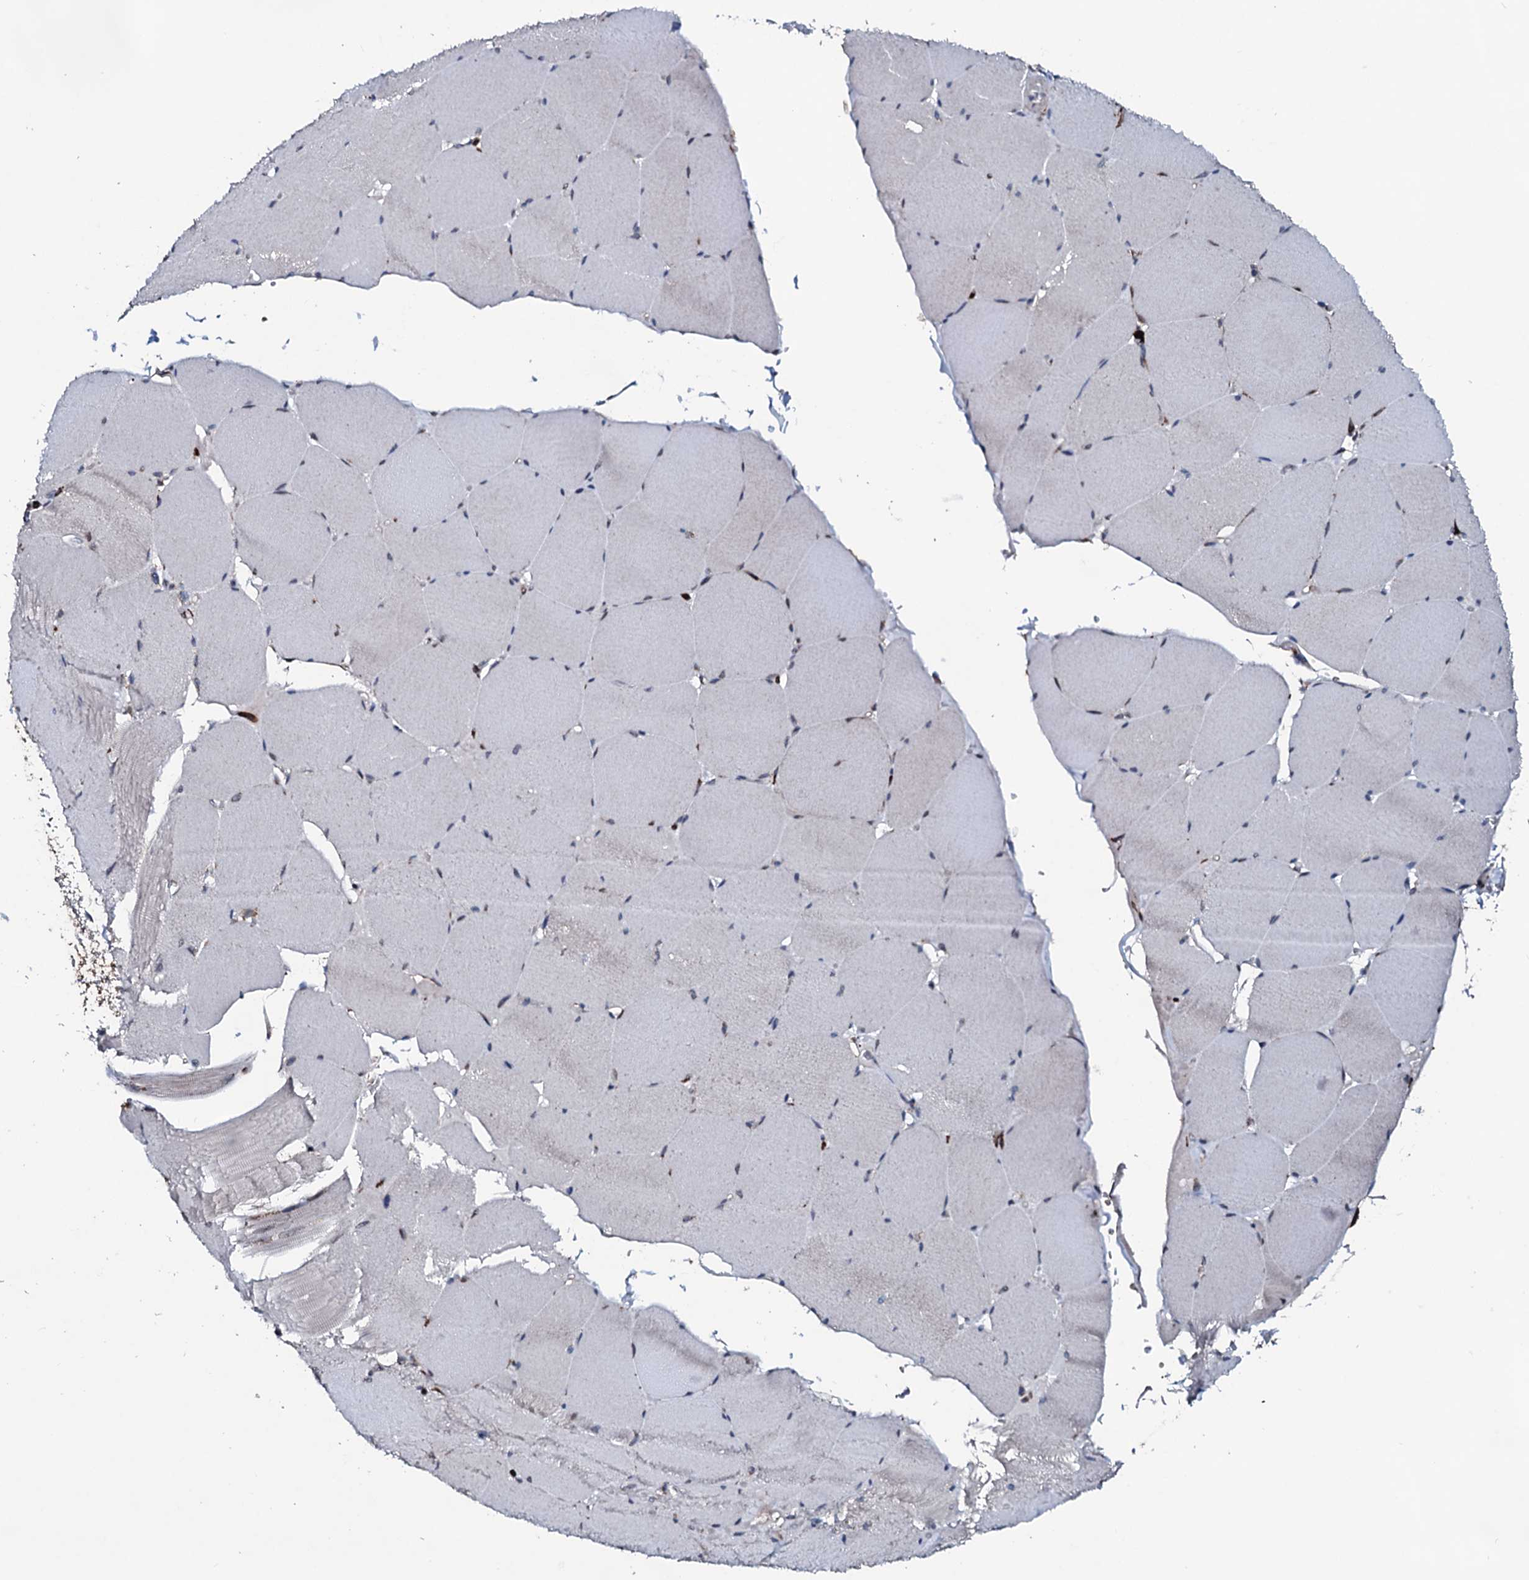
{"staining": {"intensity": "negative", "quantity": "none", "location": "none"}, "tissue": "skeletal muscle", "cell_type": "Myocytes", "image_type": "normal", "snomed": [{"axis": "morphology", "description": "Normal tissue, NOS"}, {"axis": "topography", "description": "Skeletal muscle"}, {"axis": "topography", "description": "Head-Neck"}], "caption": "An IHC micrograph of unremarkable skeletal muscle is shown. There is no staining in myocytes of skeletal muscle.", "gene": "OGFOD2", "patient": {"sex": "male", "age": 66}}